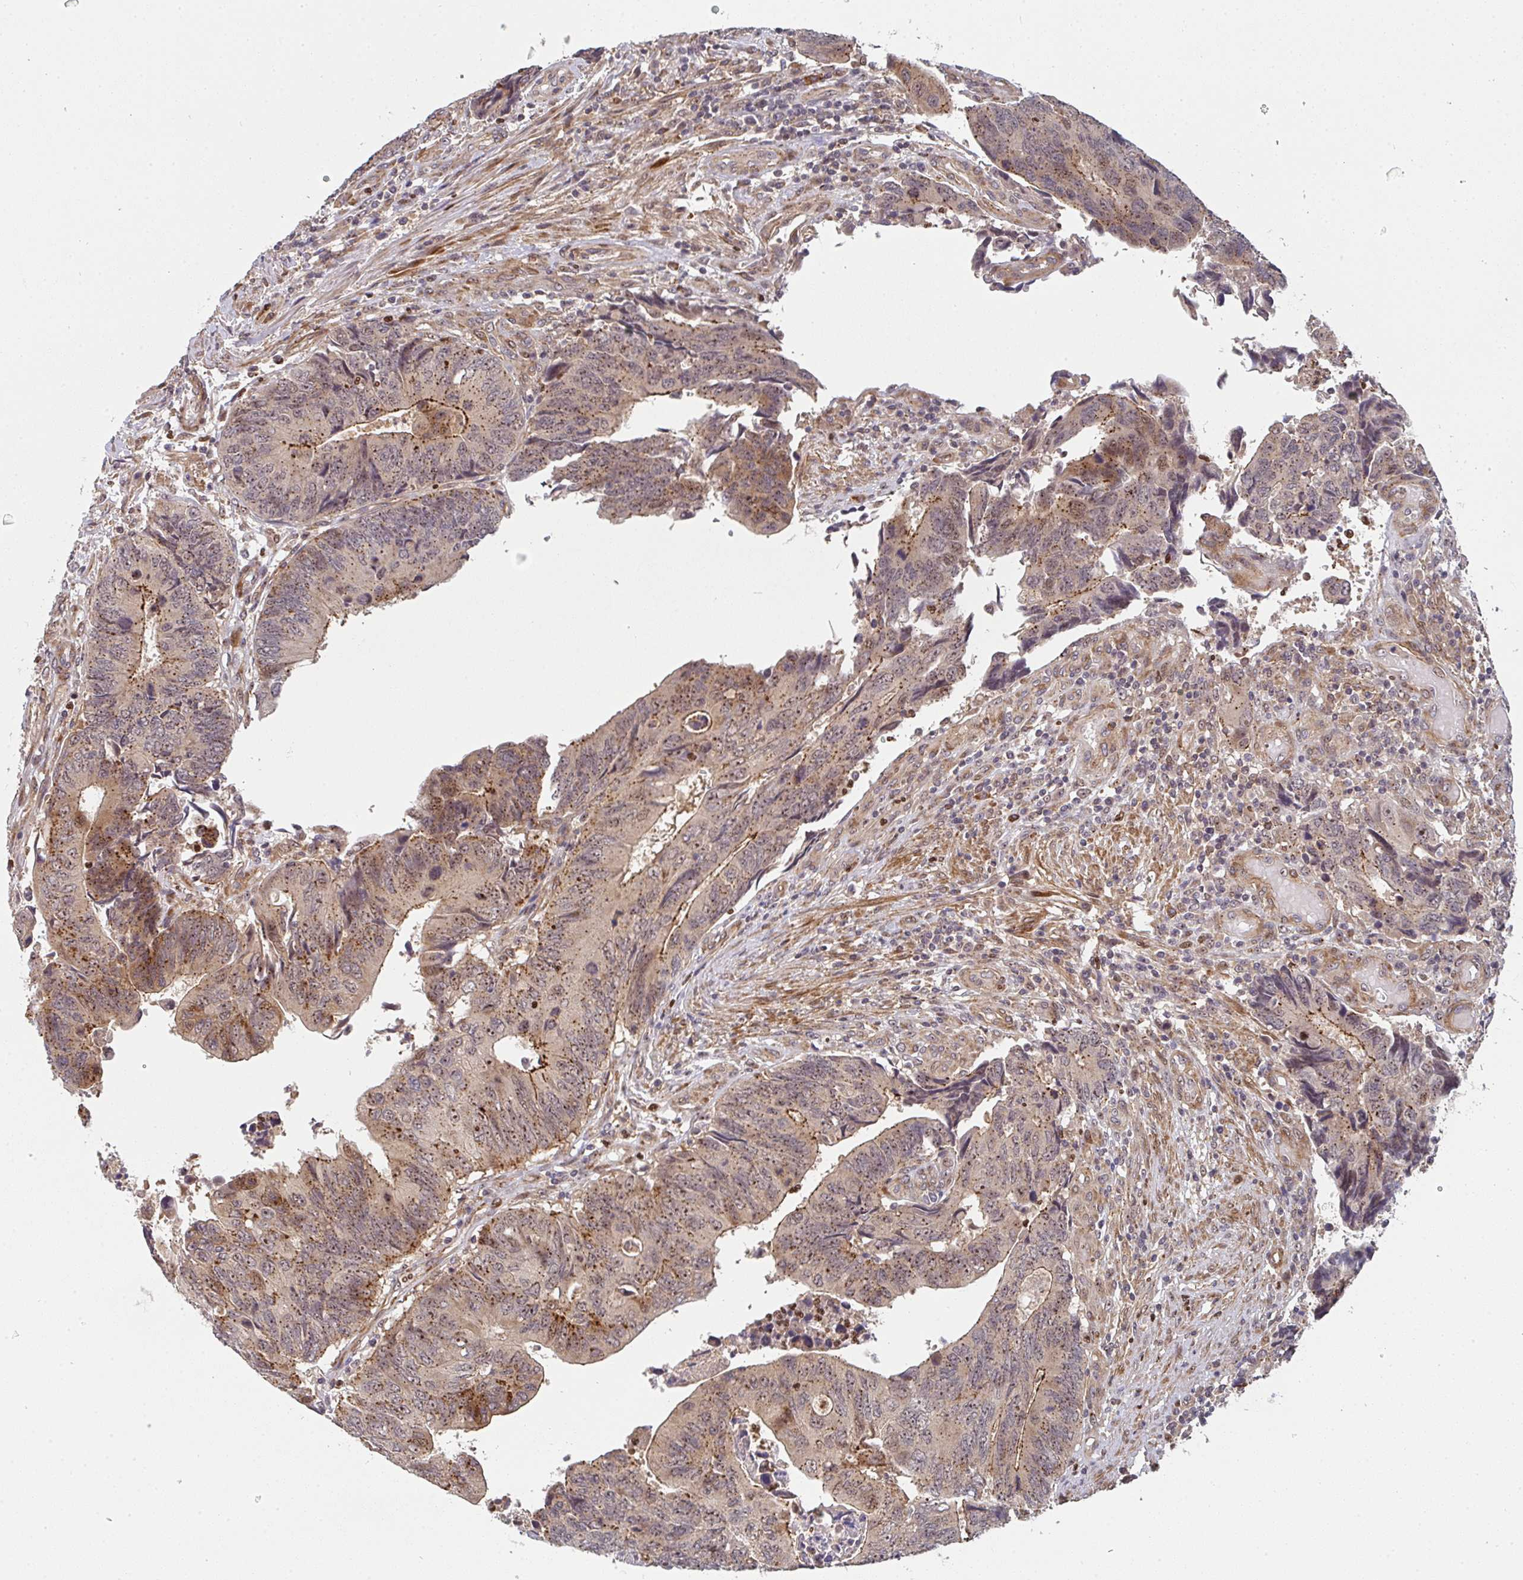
{"staining": {"intensity": "moderate", "quantity": "25%-75%", "location": "cytoplasmic/membranous"}, "tissue": "colorectal cancer", "cell_type": "Tumor cells", "image_type": "cancer", "snomed": [{"axis": "morphology", "description": "Adenocarcinoma, NOS"}, {"axis": "topography", "description": "Colon"}], "caption": "High-power microscopy captured an immunohistochemistry histopathology image of adenocarcinoma (colorectal), revealing moderate cytoplasmic/membranous expression in about 25%-75% of tumor cells.", "gene": "SIMC1", "patient": {"sex": "male", "age": 87}}